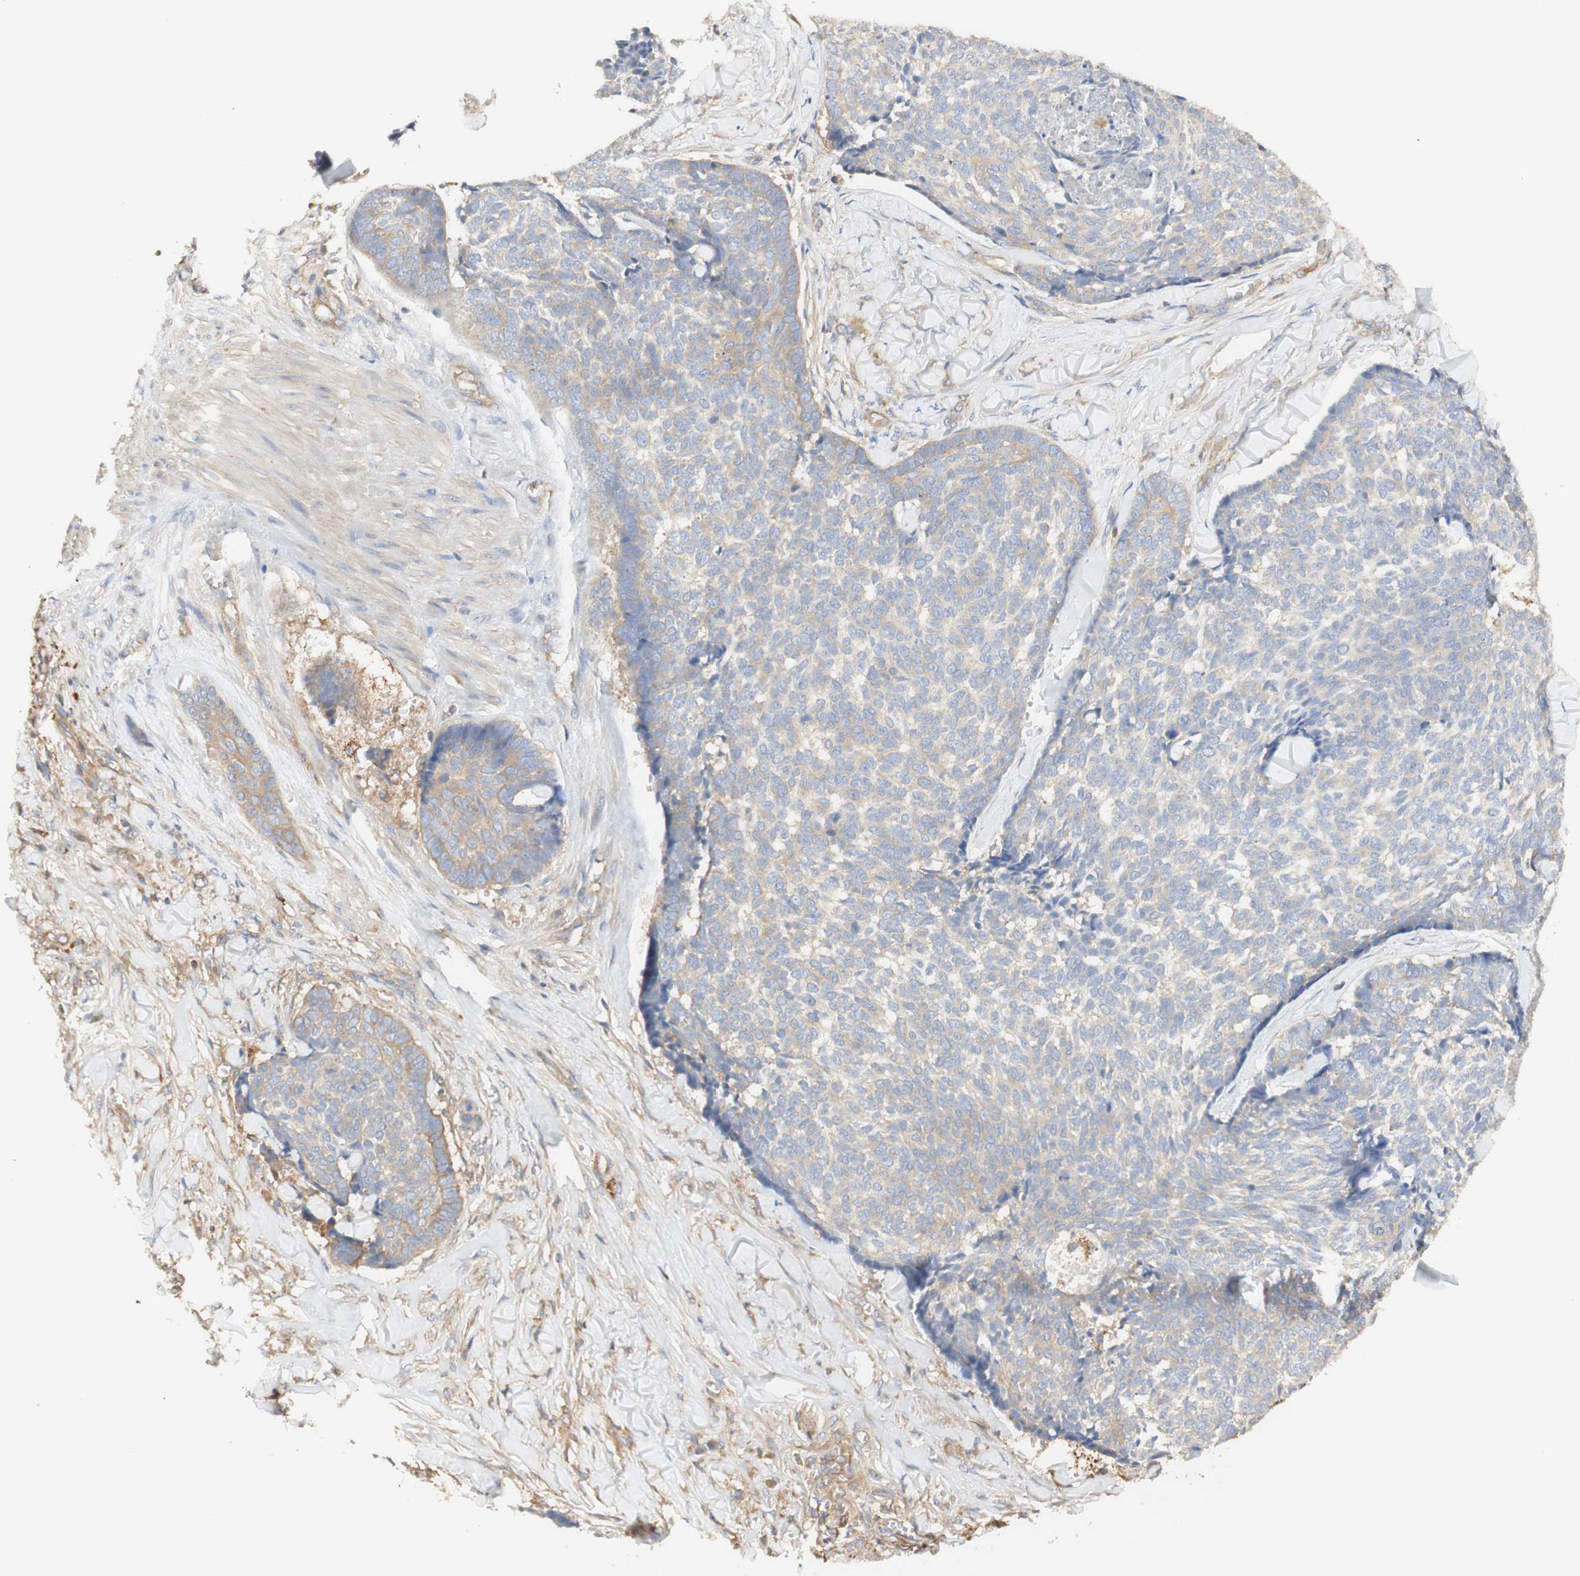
{"staining": {"intensity": "weak", "quantity": "25%-75%", "location": "cytoplasmic/membranous"}, "tissue": "skin cancer", "cell_type": "Tumor cells", "image_type": "cancer", "snomed": [{"axis": "morphology", "description": "Basal cell carcinoma"}, {"axis": "topography", "description": "Skin"}], "caption": "IHC histopathology image of neoplastic tissue: basal cell carcinoma (skin) stained using immunohistochemistry reveals low levels of weak protein expression localized specifically in the cytoplasmic/membranous of tumor cells, appearing as a cytoplasmic/membranous brown color.", "gene": "IKBKG", "patient": {"sex": "male", "age": 84}}